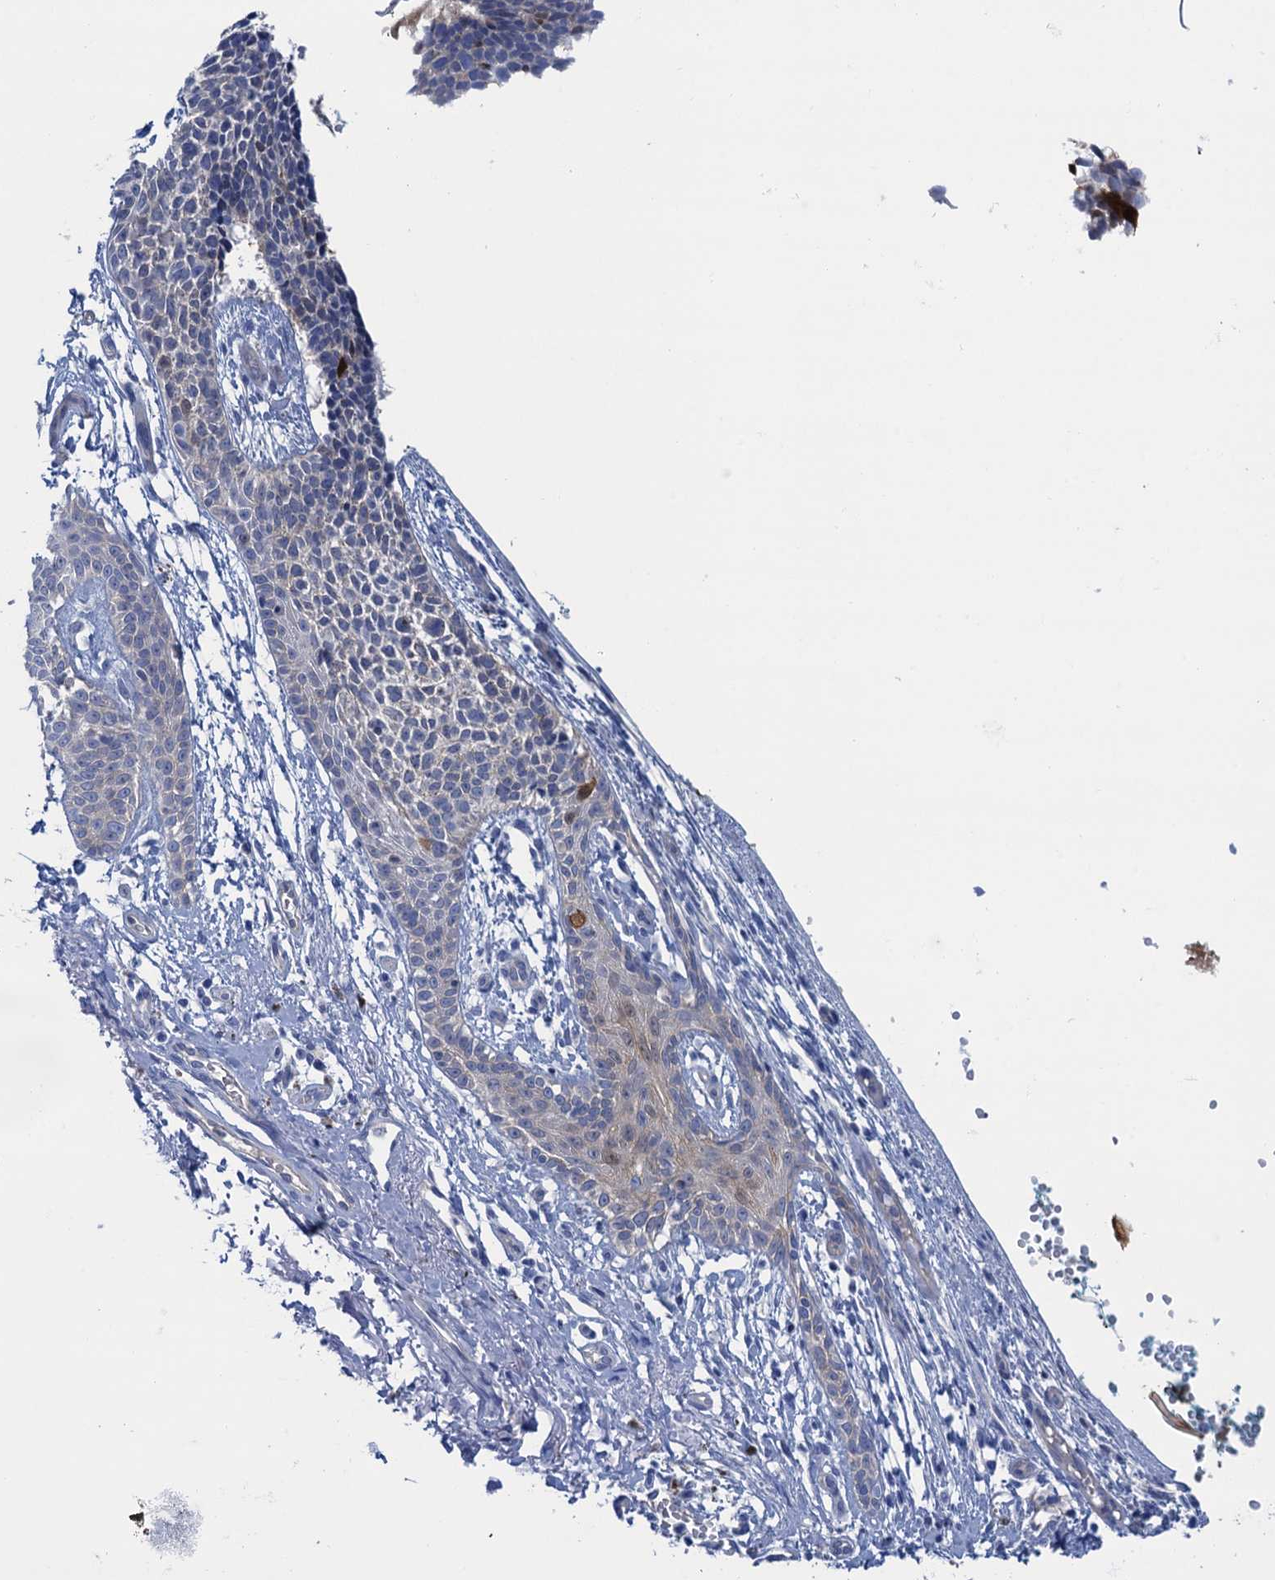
{"staining": {"intensity": "strong", "quantity": "<25%", "location": "cytoplasmic/membranous,nuclear"}, "tissue": "skin cancer", "cell_type": "Tumor cells", "image_type": "cancer", "snomed": [{"axis": "morphology", "description": "Basal cell carcinoma"}, {"axis": "topography", "description": "Skin"}], "caption": "The immunohistochemical stain shows strong cytoplasmic/membranous and nuclear positivity in tumor cells of skin cancer (basal cell carcinoma) tissue. (DAB (3,3'-diaminobenzidine) IHC with brightfield microscopy, high magnification).", "gene": "CALML5", "patient": {"sex": "female", "age": 84}}